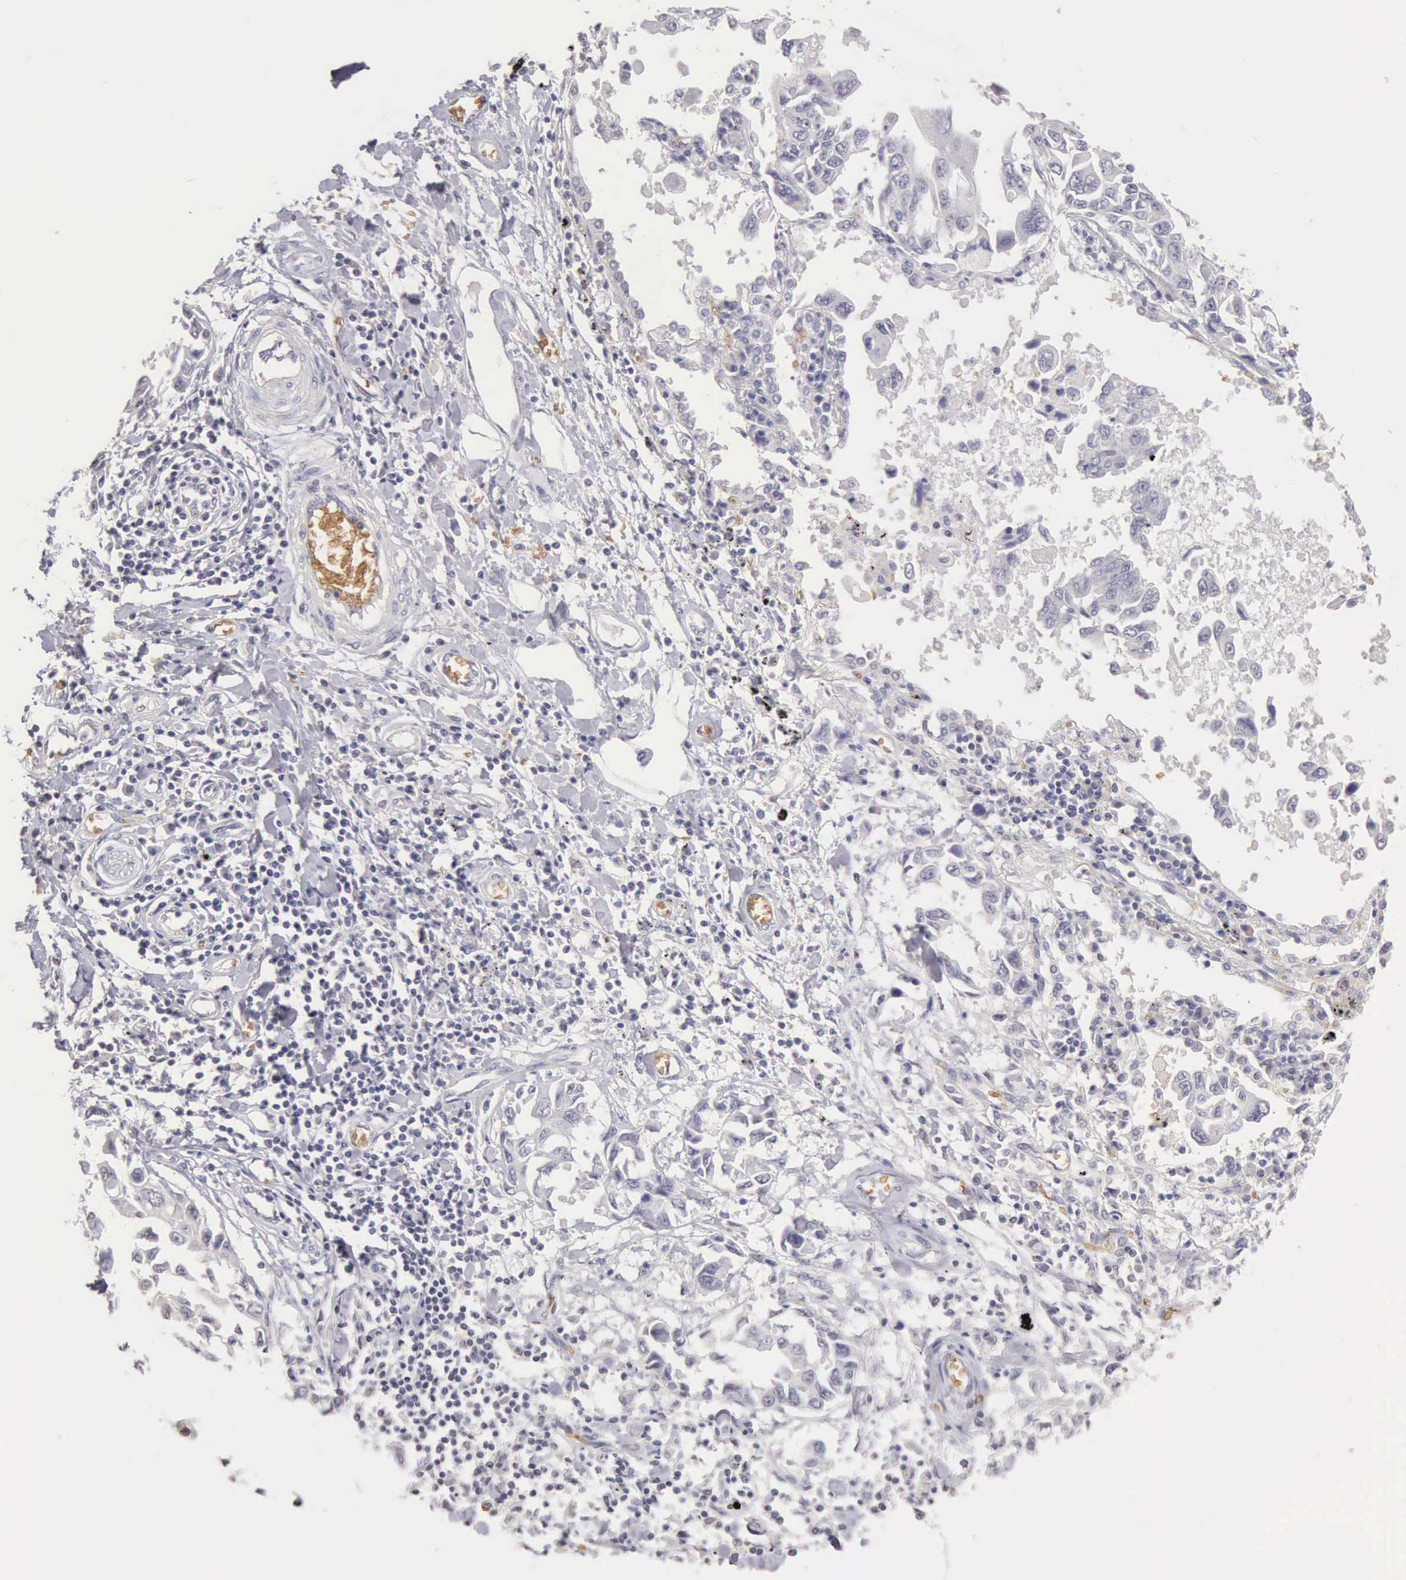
{"staining": {"intensity": "negative", "quantity": "none", "location": "none"}, "tissue": "lung cancer", "cell_type": "Tumor cells", "image_type": "cancer", "snomed": [{"axis": "morphology", "description": "Adenocarcinoma, NOS"}, {"axis": "topography", "description": "Lung"}], "caption": "IHC of adenocarcinoma (lung) demonstrates no expression in tumor cells. (DAB (3,3'-diaminobenzidine) immunohistochemistry (IHC) with hematoxylin counter stain).", "gene": "CFI", "patient": {"sex": "male", "age": 64}}